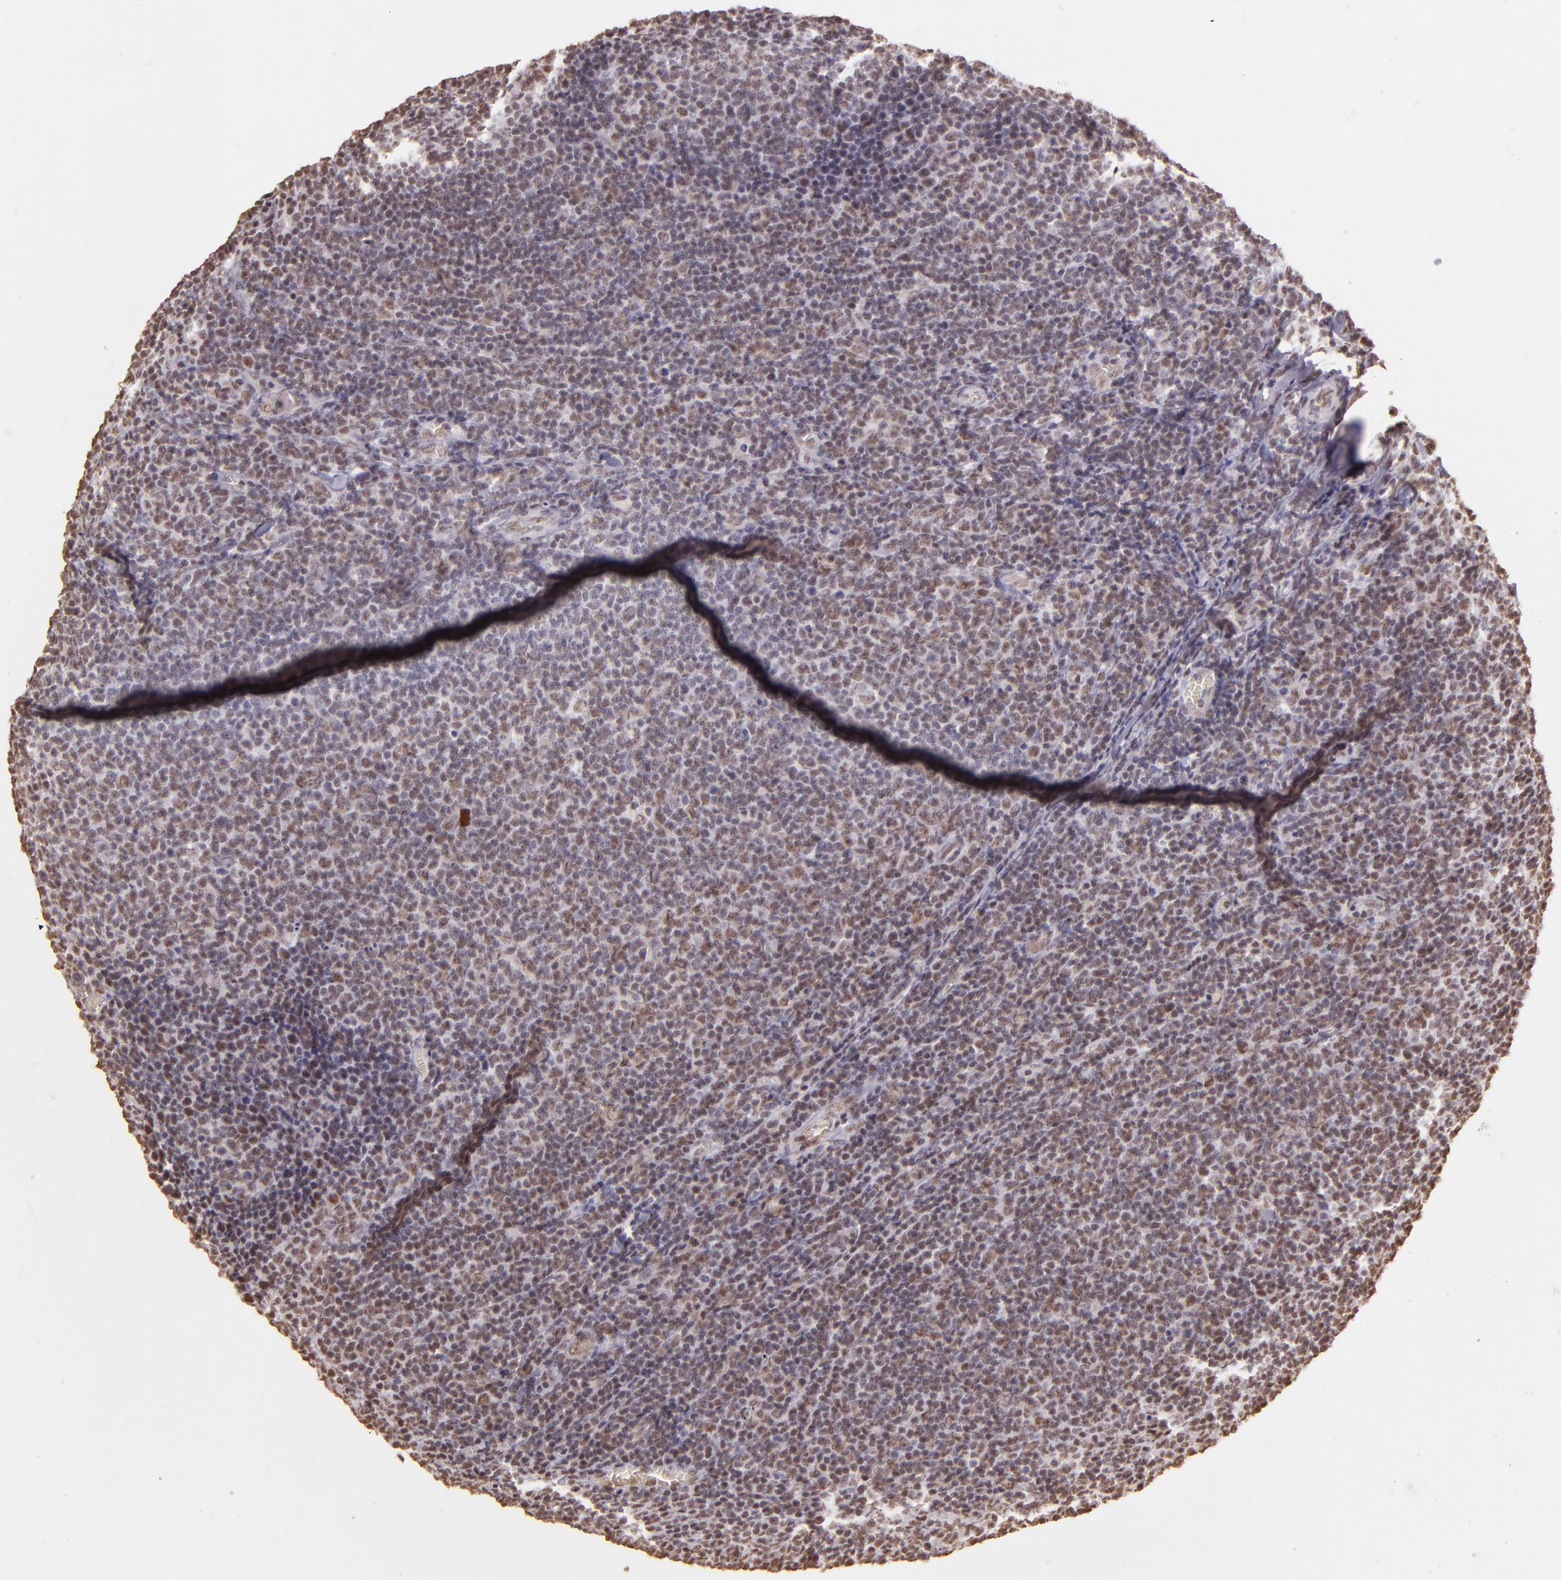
{"staining": {"intensity": "weak", "quantity": ">75%", "location": "nuclear"}, "tissue": "lymphoma", "cell_type": "Tumor cells", "image_type": "cancer", "snomed": [{"axis": "morphology", "description": "Malignant lymphoma, non-Hodgkin's type, Low grade"}, {"axis": "topography", "description": "Lymph node"}], "caption": "IHC of malignant lymphoma, non-Hodgkin's type (low-grade) demonstrates low levels of weak nuclear expression in about >75% of tumor cells. (Stains: DAB in brown, nuclei in blue, Microscopy: brightfield microscopy at high magnification).", "gene": "PAPOLA", "patient": {"sex": "male", "age": 74}}